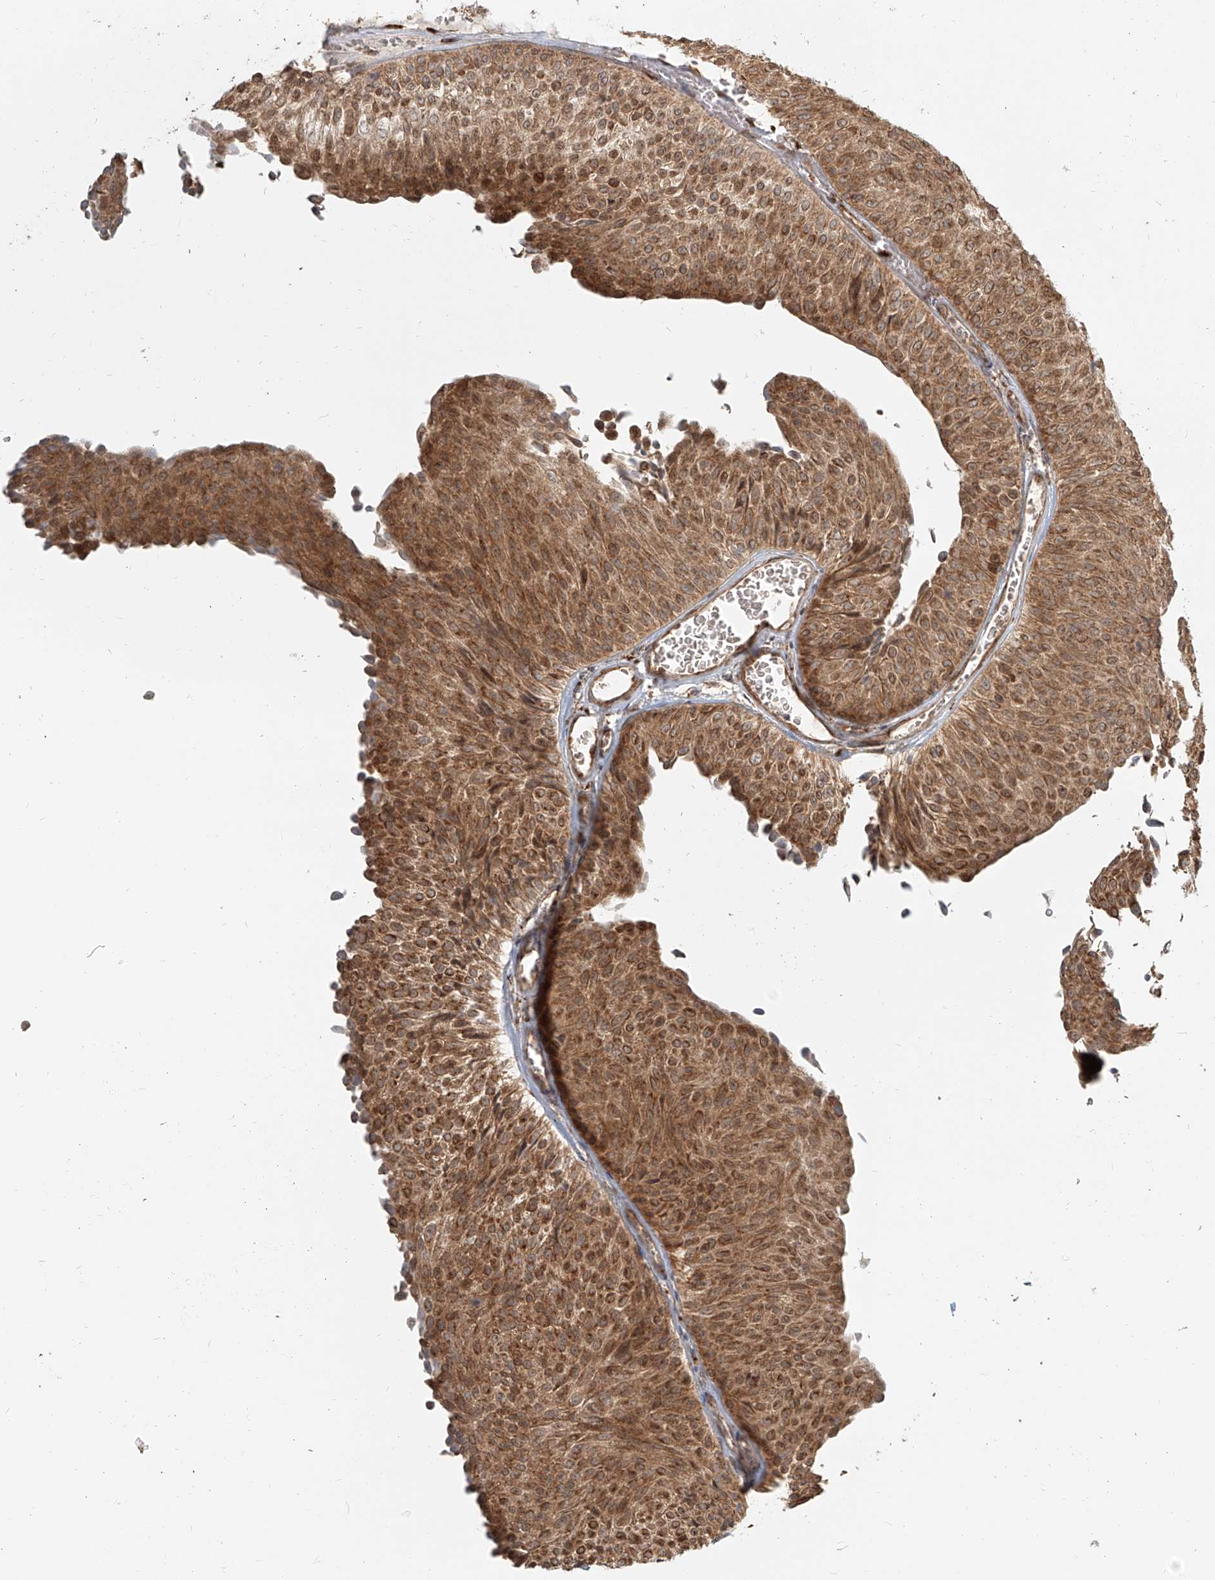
{"staining": {"intensity": "moderate", "quantity": ">75%", "location": "cytoplasmic/membranous"}, "tissue": "urothelial cancer", "cell_type": "Tumor cells", "image_type": "cancer", "snomed": [{"axis": "morphology", "description": "Urothelial carcinoma, Low grade"}, {"axis": "topography", "description": "Urinary bladder"}], "caption": "Immunohistochemistry staining of low-grade urothelial carcinoma, which displays medium levels of moderate cytoplasmic/membranous staining in about >75% of tumor cells indicating moderate cytoplasmic/membranous protein expression. The staining was performed using DAB (brown) for protein detection and nuclei were counterstained in hematoxylin (blue).", "gene": "UBE2K", "patient": {"sex": "male", "age": 78}}